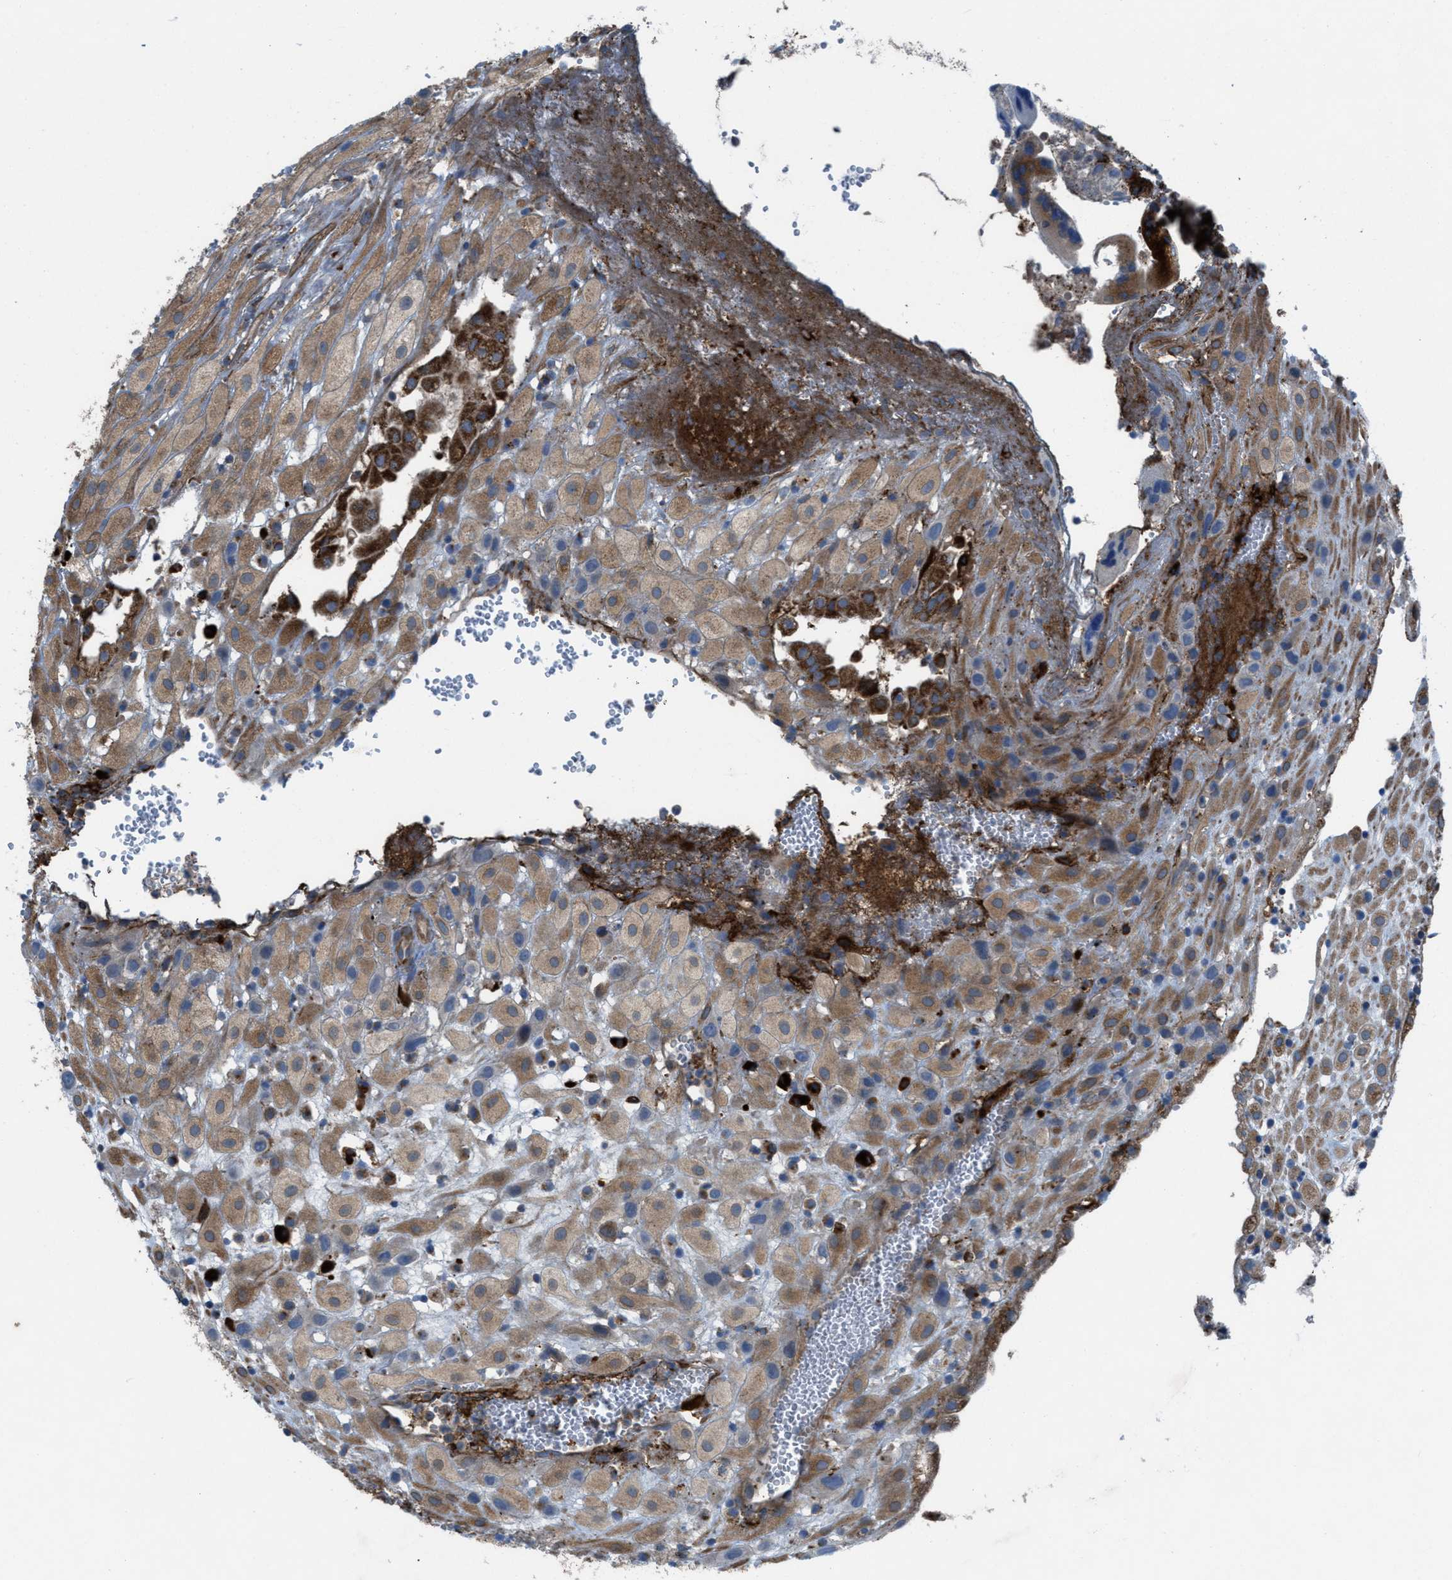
{"staining": {"intensity": "moderate", "quantity": ">75%", "location": "cytoplasmic/membranous"}, "tissue": "placenta", "cell_type": "Decidual cells", "image_type": "normal", "snomed": [{"axis": "morphology", "description": "Normal tissue, NOS"}, {"axis": "topography", "description": "Placenta"}], "caption": "Immunohistochemistry (DAB (3,3'-diaminobenzidine)) staining of benign placenta demonstrates moderate cytoplasmic/membranous protein positivity in about >75% of decidual cells. (DAB = brown stain, brightfield microscopy at high magnification).", "gene": "SLC6A9", "patient": {"sex": "female", "age": 18}}